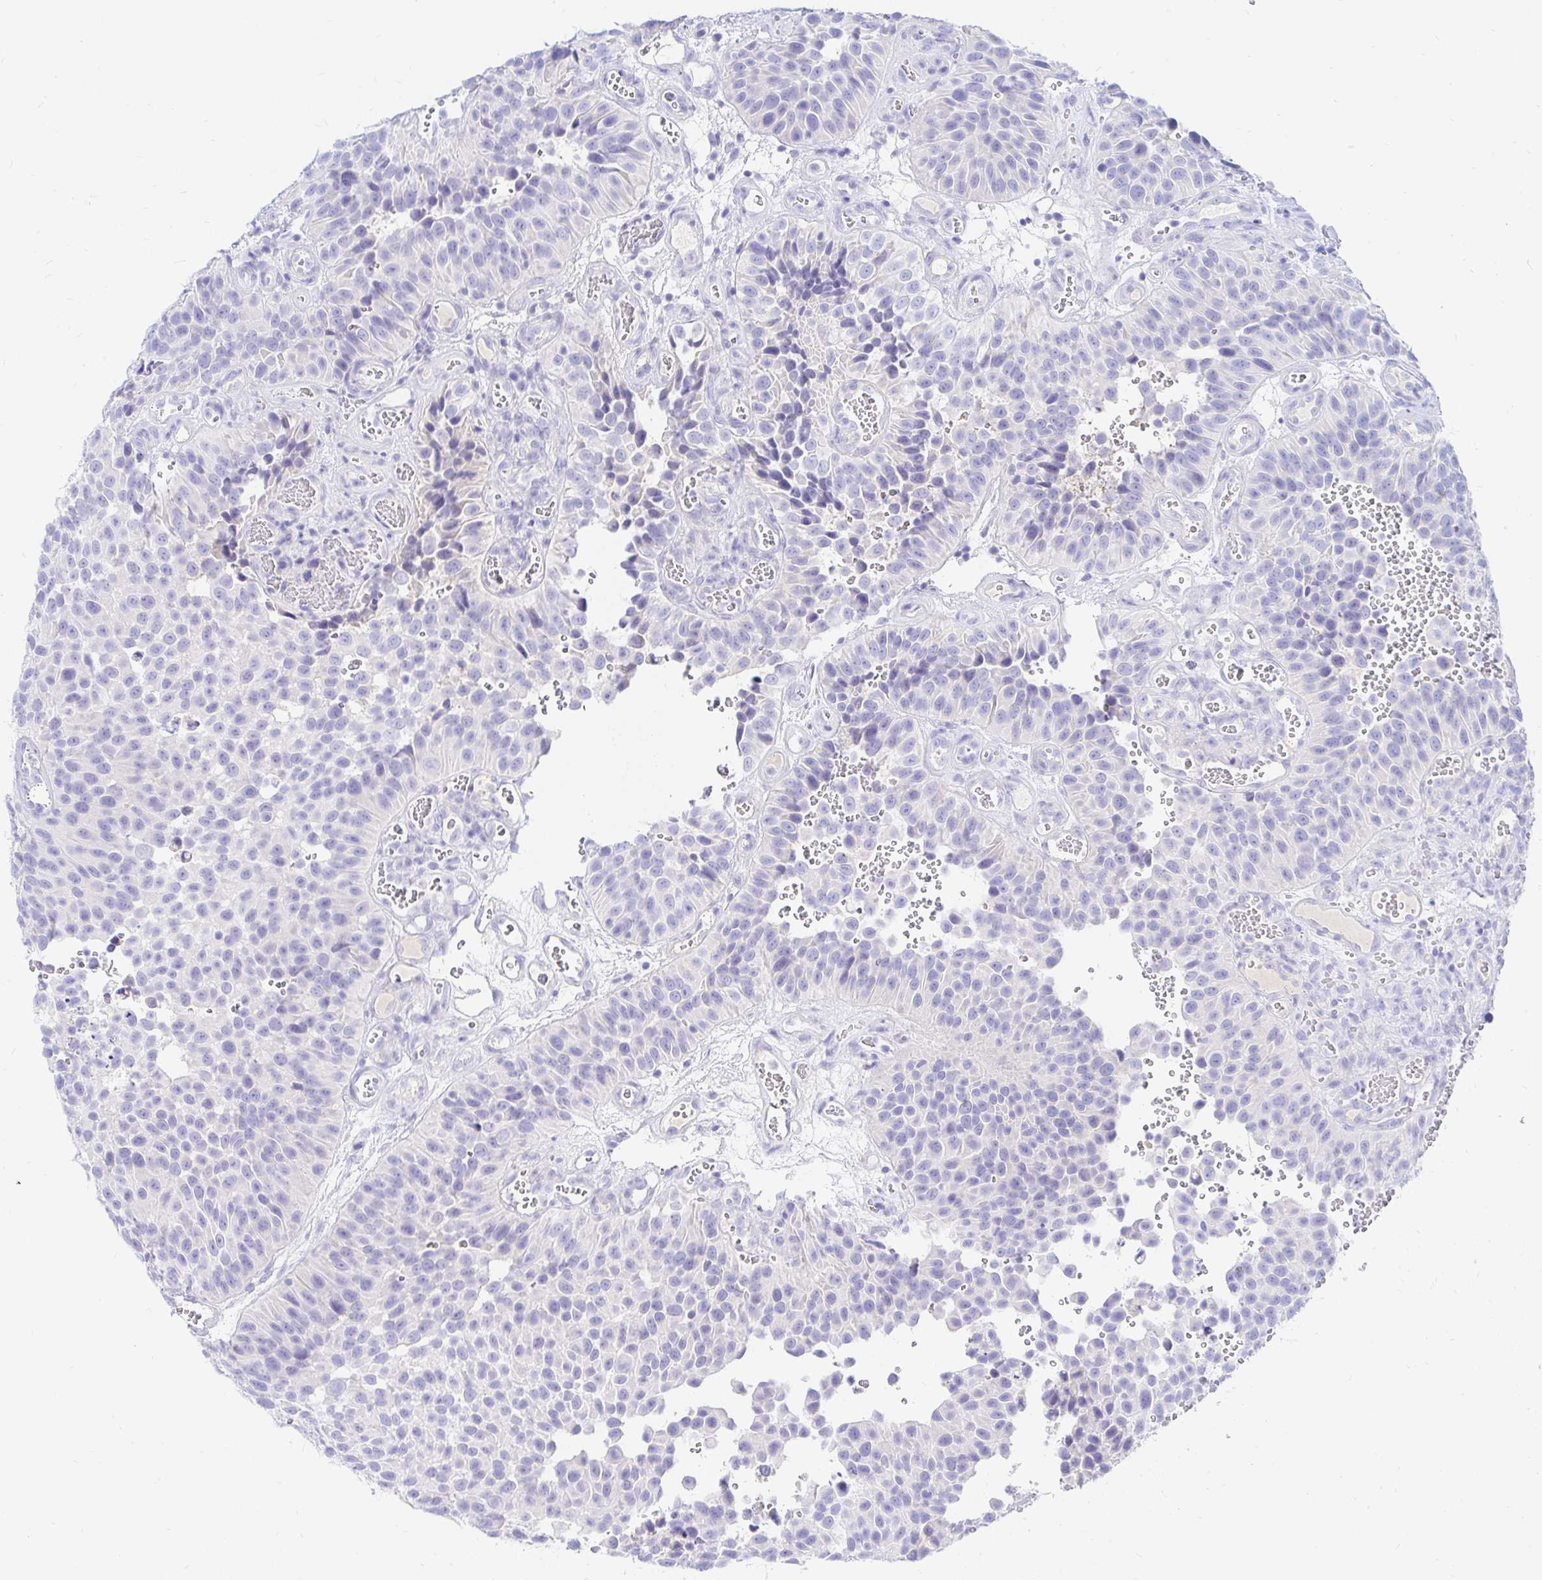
{"staining": {"intensity": "negative", "quantity": "none", "location": "none"}, "tissue": "urothelial cancer", "cell_type": "Tumor cells", "image_type": "cancer", "snomed": [{"axis": "morphology", "description": "Urothelial carcinoma, Low grade"}, {"axis": "topography", "description": "Urinary bladder"}], "caption": "High power microscopy histopathology image of an immunohistochemistry (IHC) histopathology image of urothelial cancer, revealing no significant positivity in tumor cells.", "gene": "NR2E1", "patient": {"sex": "male", "age": 76}}